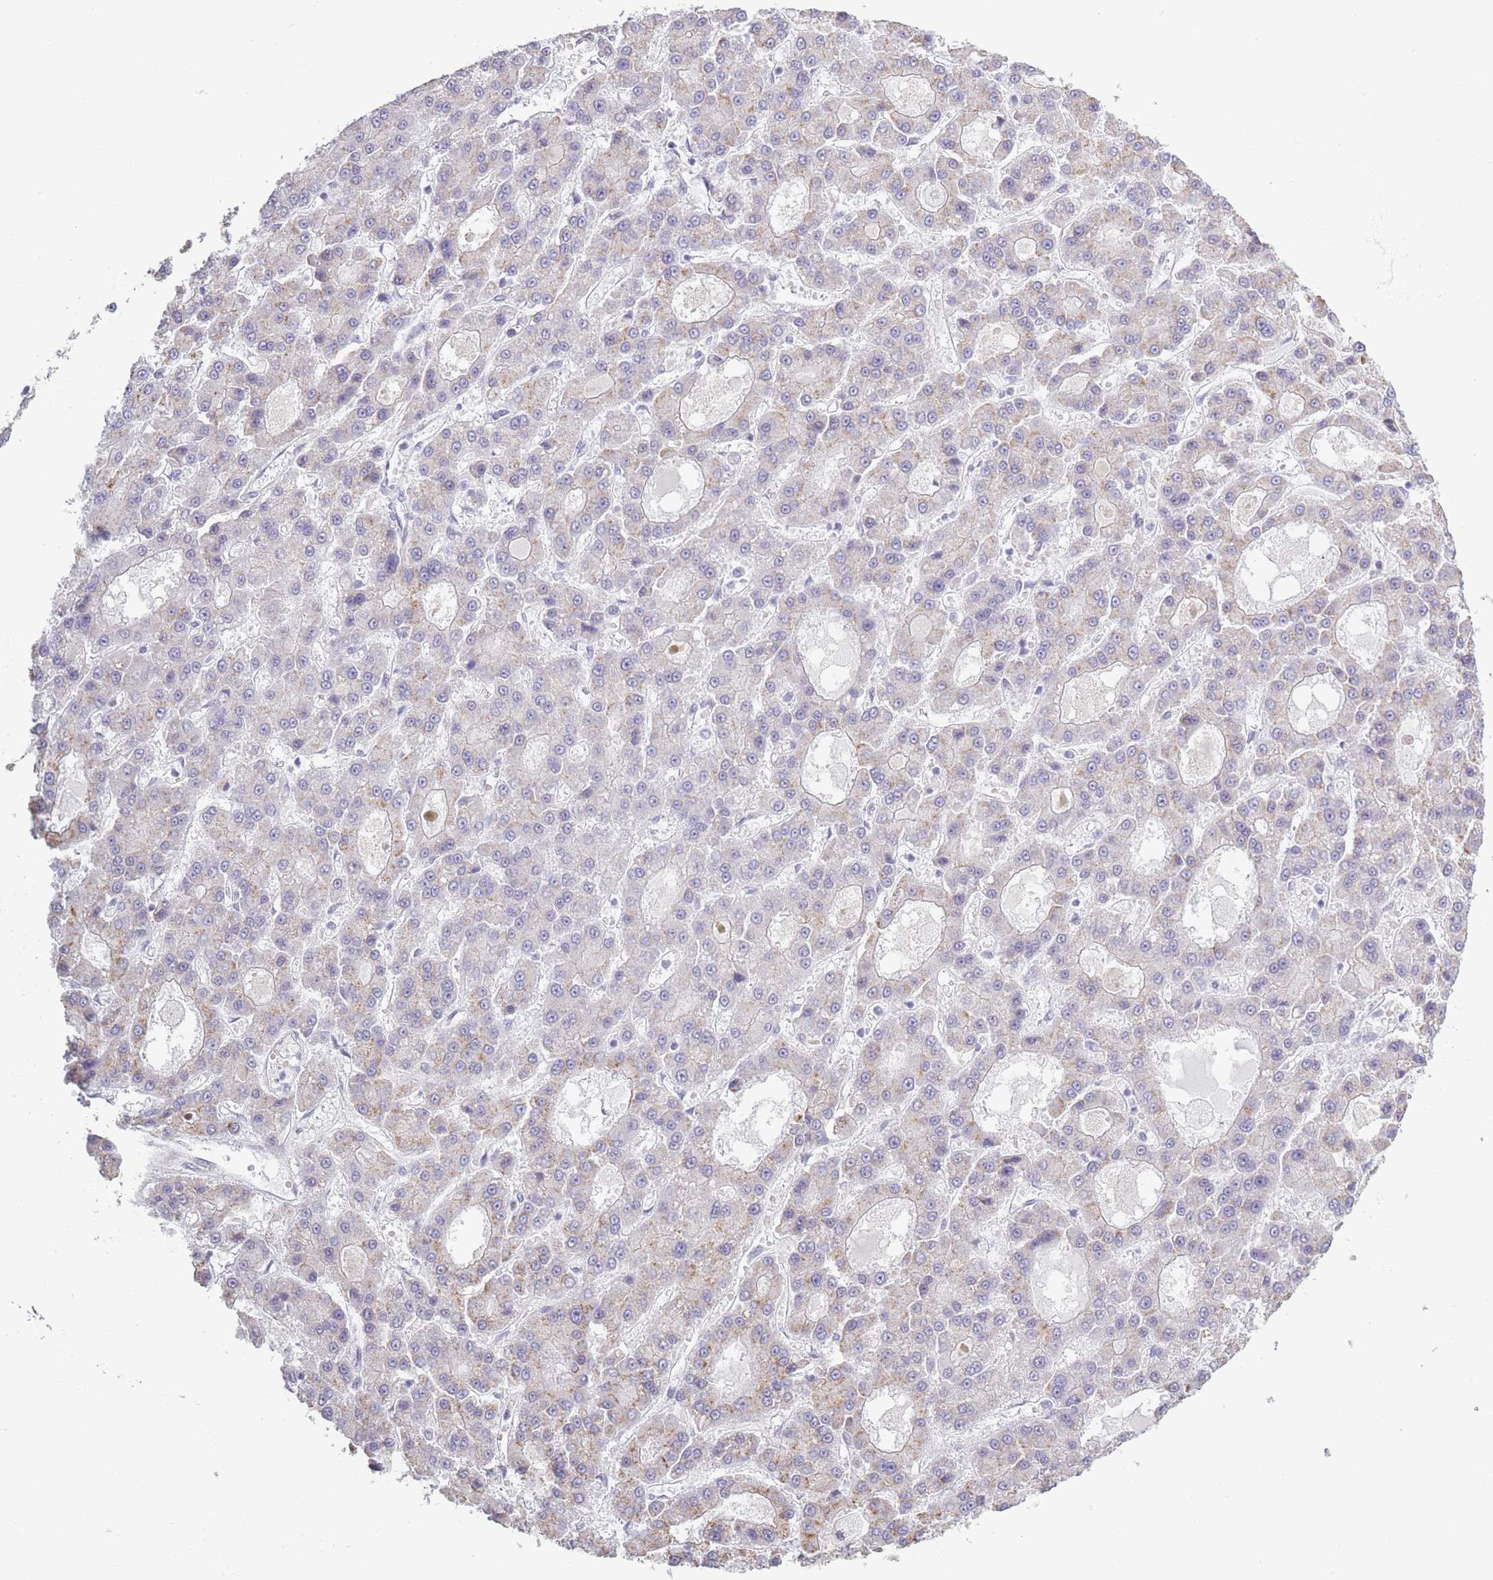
{"staining": {"intensity": "negative", "quantity": "none", "location": "none"}, "tissue": "liver cancer", "cell_type": "Tumor cells", "image_type": "cancer", "snomed": [{"axis": "morphology", "description": "Carcinoma, Hepatocellular, NOS"}, {"axis": "topography", "description": "Liver"}], "caption": "Liver cancer stained for a protein using immunohistochemistry (IHC) displays no positivity tumor cells.", "gene": "PLEKHG2", "patient": {"sex": "male", "age": 70}}